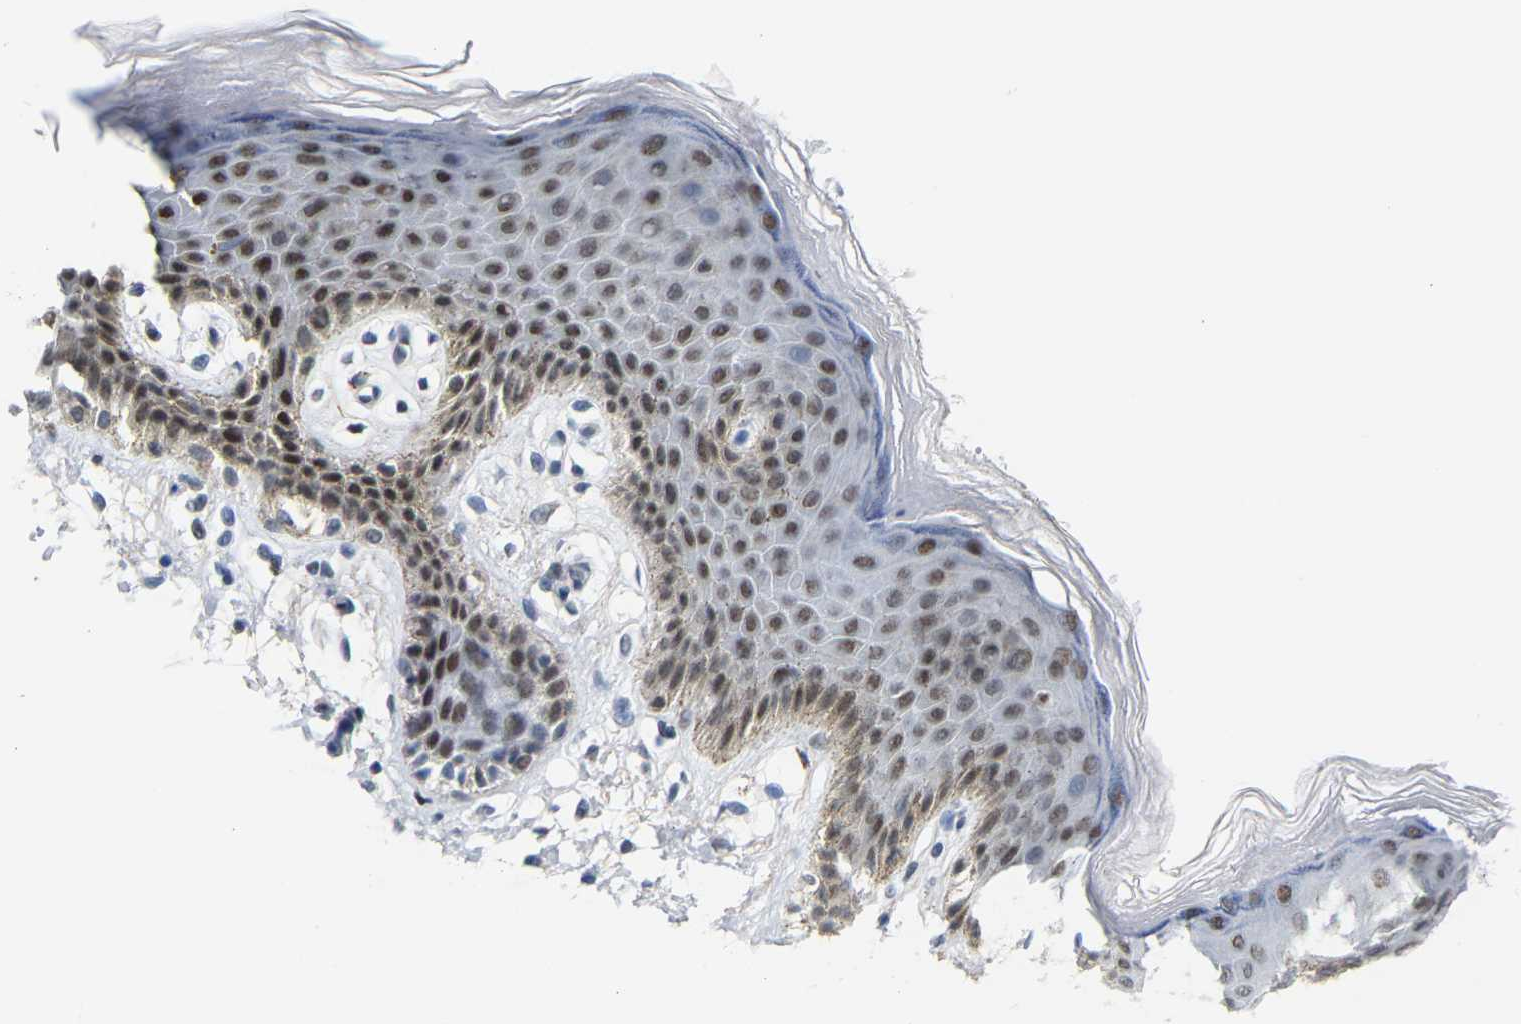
{"staining": {"intensity": "moderate", "quantity": "25%-75%", "location": "cytoplasmic/membranous,nuclear"}, "tissue": "skin", "cell_type": "Epidermal cells", "image_type": "normal", "snomed": [{"axis": "morphology", "description": "Normal tissue, NOS"}, {"axis": "topography", "description": "Anal"}], "caption": "Benign skin reveals moderate cytoplasmic/membranous,nuclear expression in approximately 25%-75% of epidermal cells, visualized by immunohistochemistry.", "gene": "FAM180A", "patient": {"sex": "male", "age": 44}}